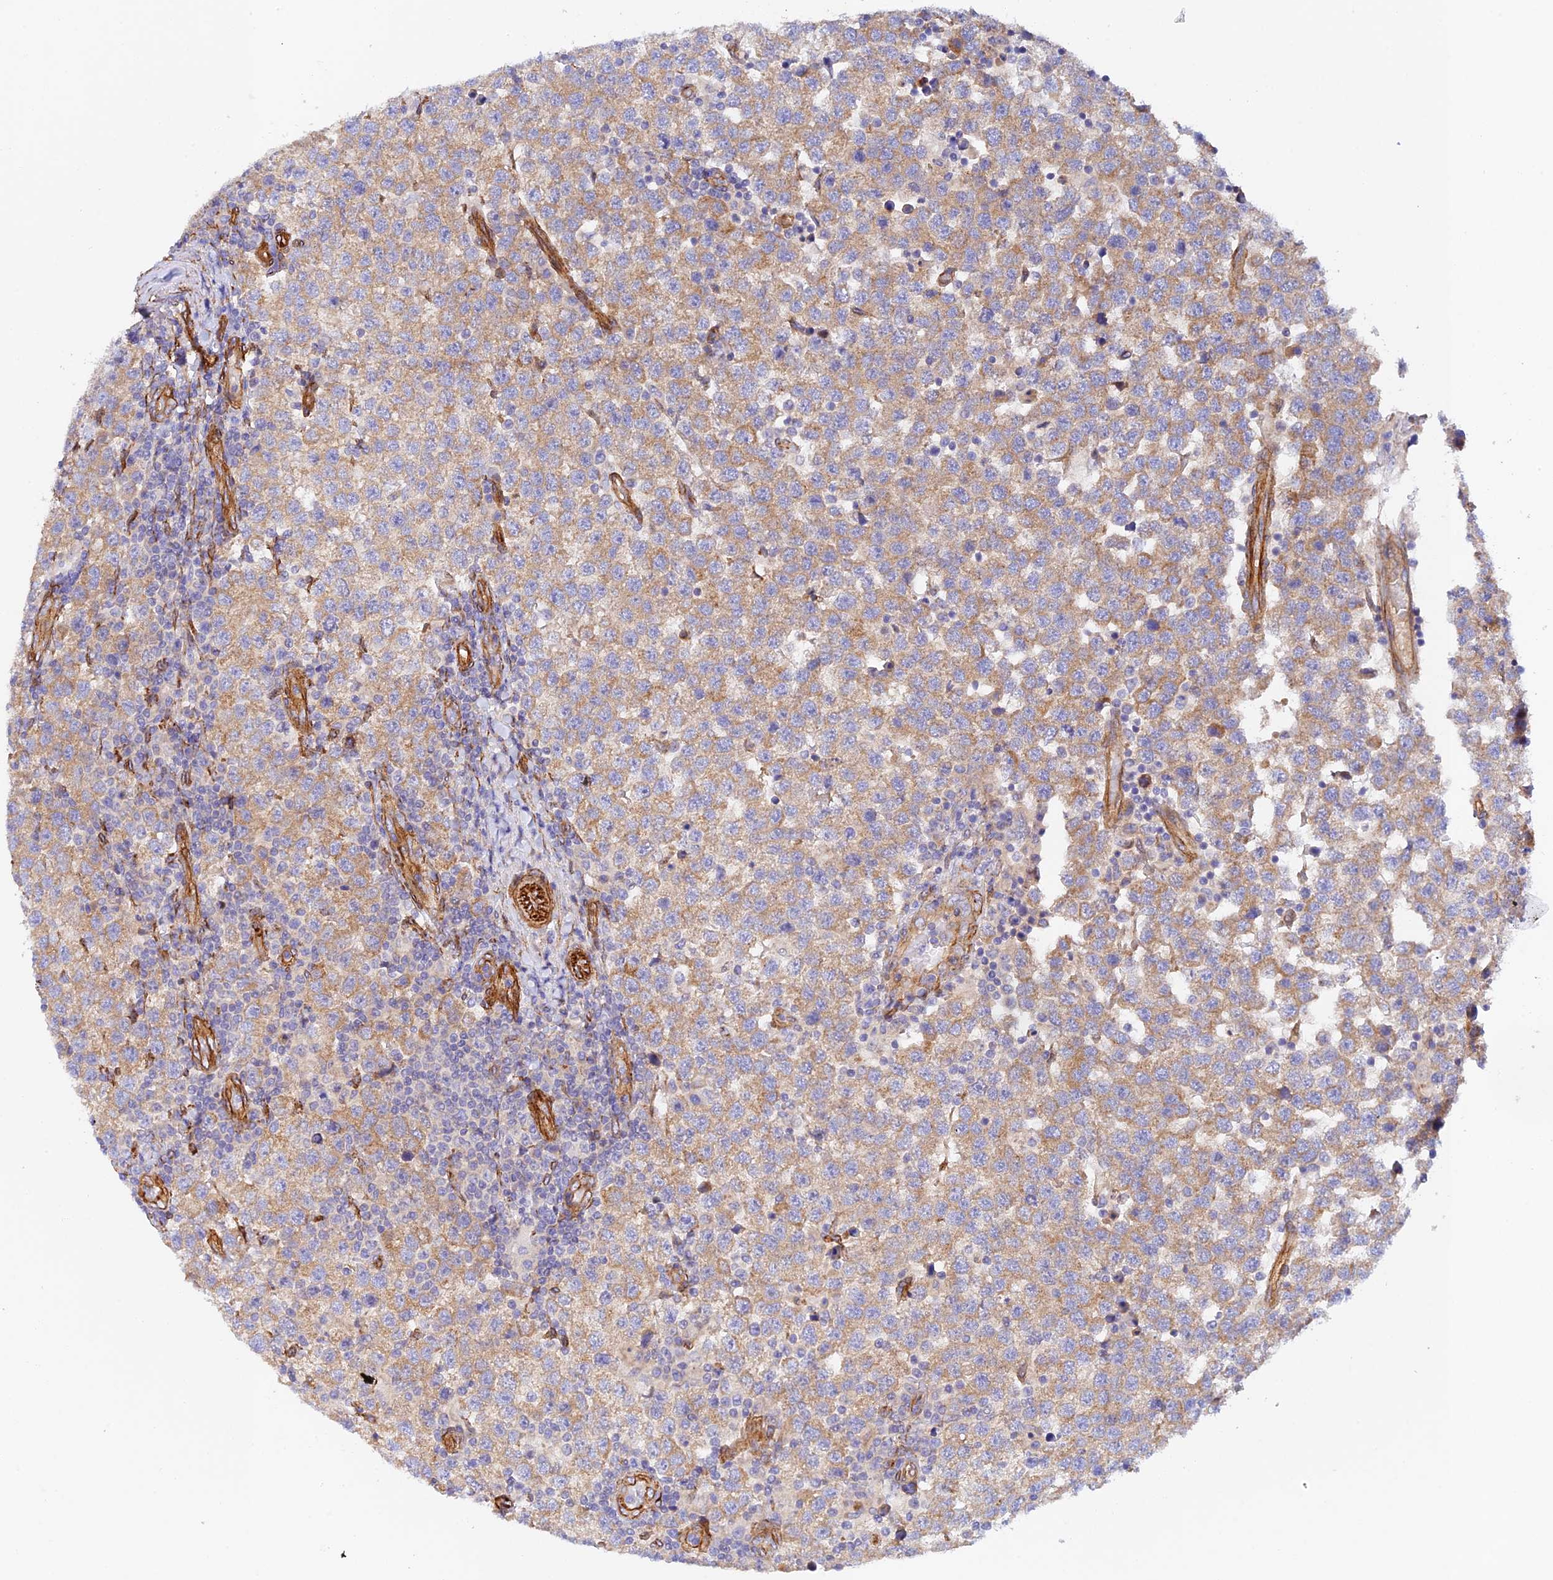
{"staining": {"intensity": "moderate", "quantity": ">75%", "location": "cytoplasmic/membranous"}, "tissue": "testis cancer", "cell_type": "Tumor cells", "image_type": "cancer", "snomed": [{"axis": "morphology", "description": "Seminoma, NOS"}, {"axis": "topography", "description": "Testis"}], "caption": "Protein expression by immunohistochemistry (IHC) displays moderate cytoplasmic/membranous positivity in approximately >75% of tumor cells in testis cancer (seminoma). Nuclei are stained in blue.", "gene": "MYO9A", "patient": {"sex": "male", "age": 34}}